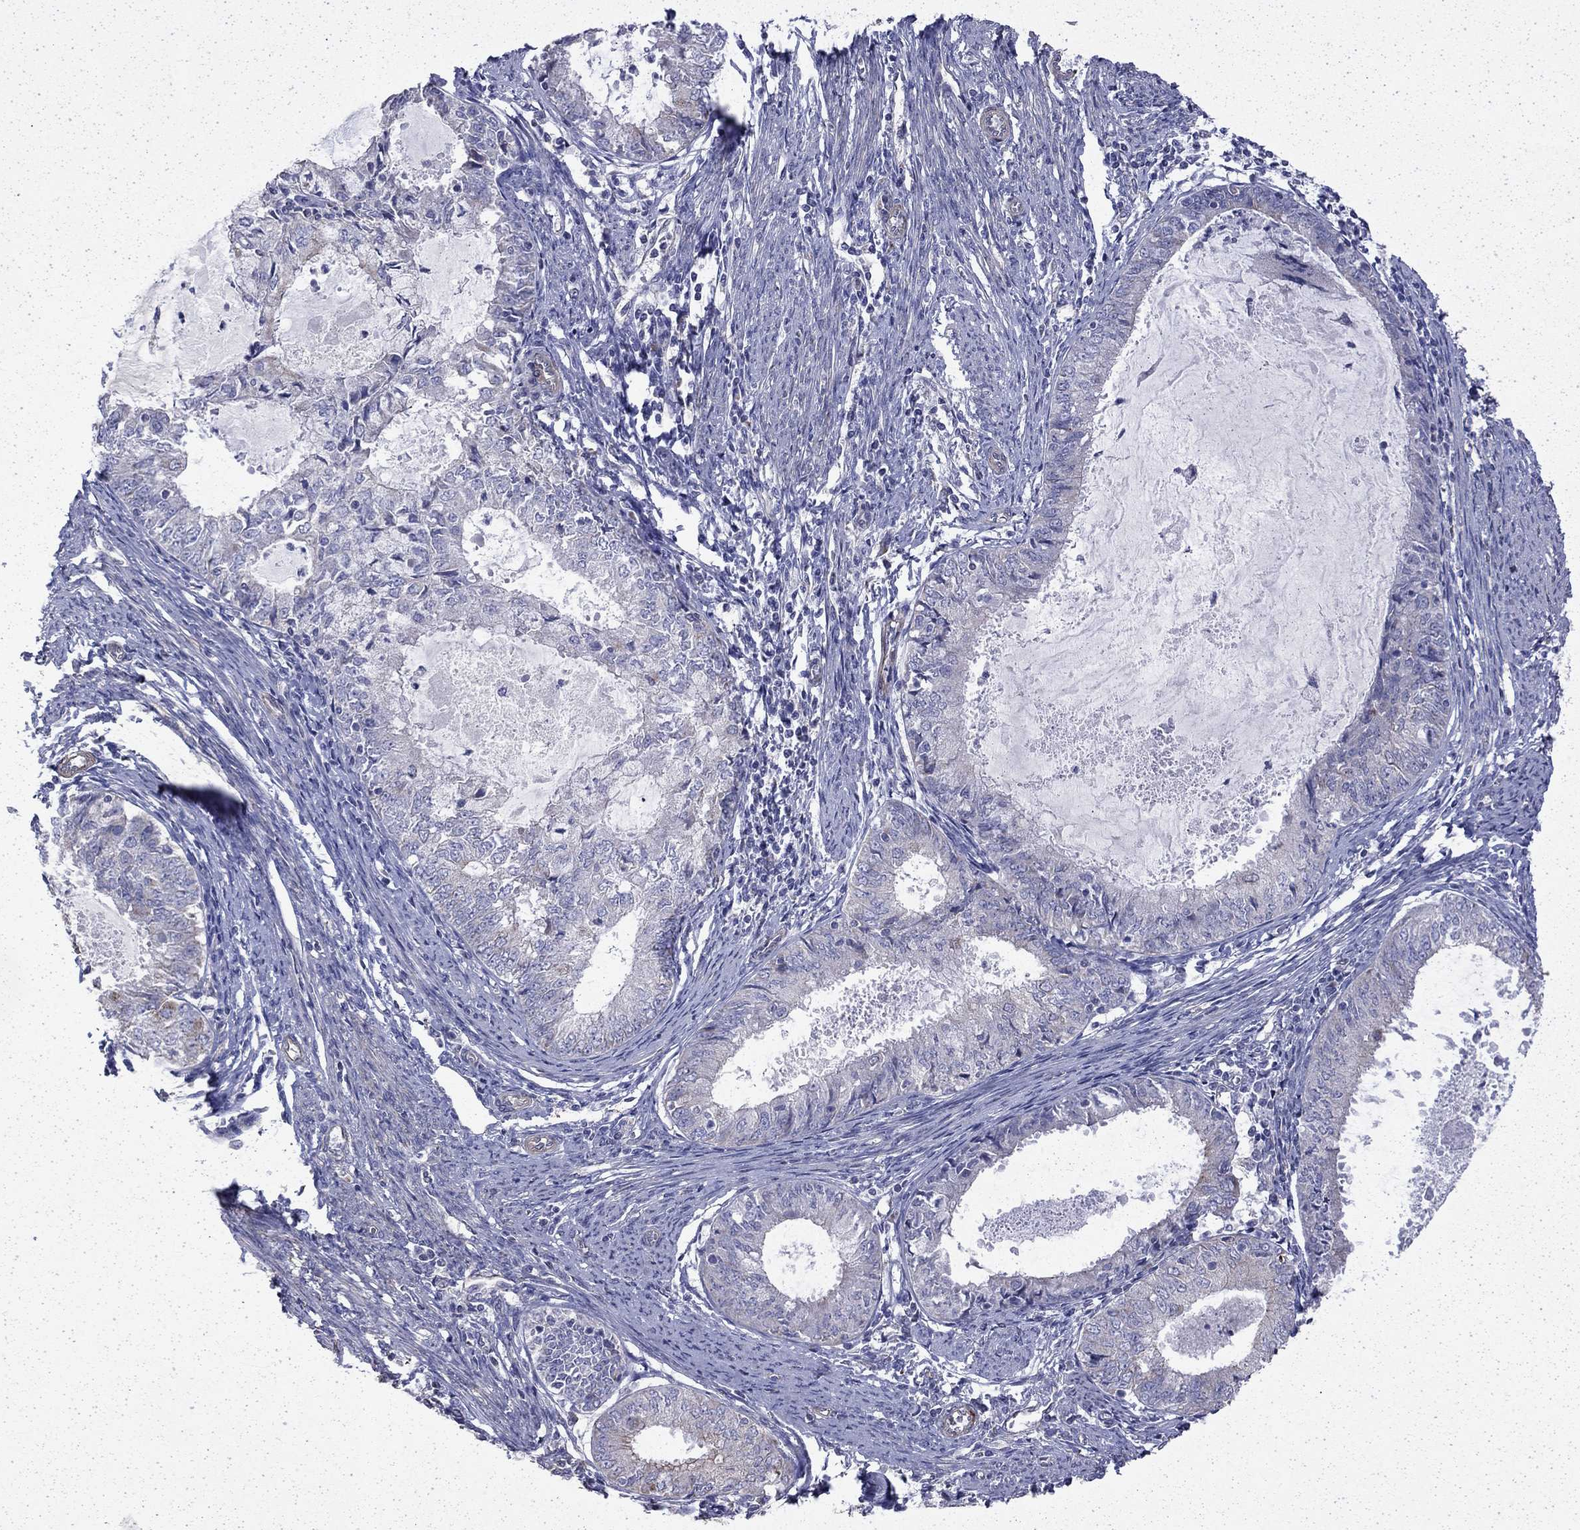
{"staining": {"intensity": "weak", "quantity": "<25%", "location": "cytoplasmic/membranous"}, "tissue": "endometrial cancer", "cell_type": "Tumor cells", "image_type": "cancer", "snomed": [{"axis": "morphology", "description": "Adenocarcinoma, NOS"}, {"axis": "topography", "description": "Endometrium"}], "caption": "Tumor cells are negative for protein expression in human endometrial cancer (adenocarcinoma).", "gene": "DTNA", "patient": {"sex": "female", "age": 57}}